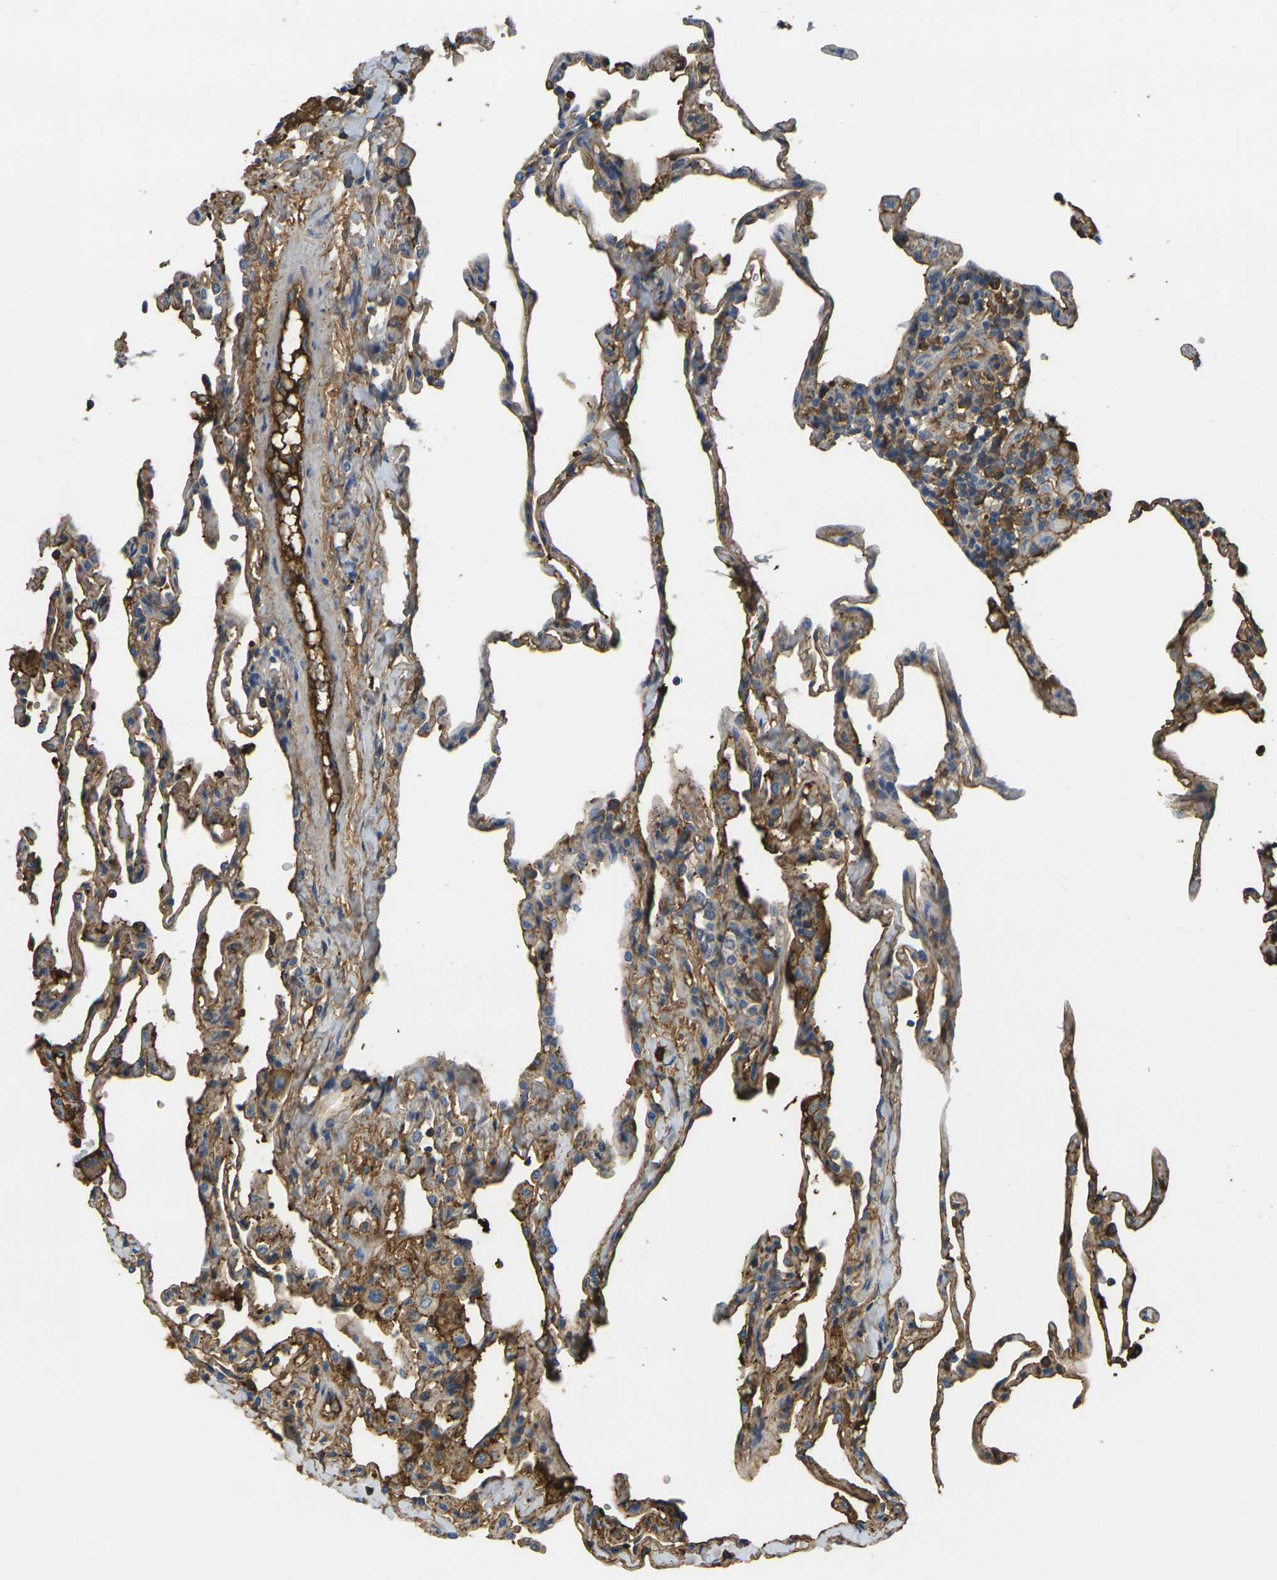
{"staining": {"intensity": "moderate", "quantity": ">75%", "location": "cytoplasmic/membranous"}, "tissue": "lung", "cell_type": "Alveolar cells", "image_type": "normal", "snomed": [{"axis": "morphology", "description": "Normal tissue, NOS"}, {"axis": "topography", "description": "Lung"}], "caption": "This is an image of immunohistochemistry (IHC) staining of unremarkable lung, which shows moderate expression in the cytoplasmic/membranous of alveolar cells.", "gene": "PLCD1", "patient": {"sex": "male", "age": 59}}